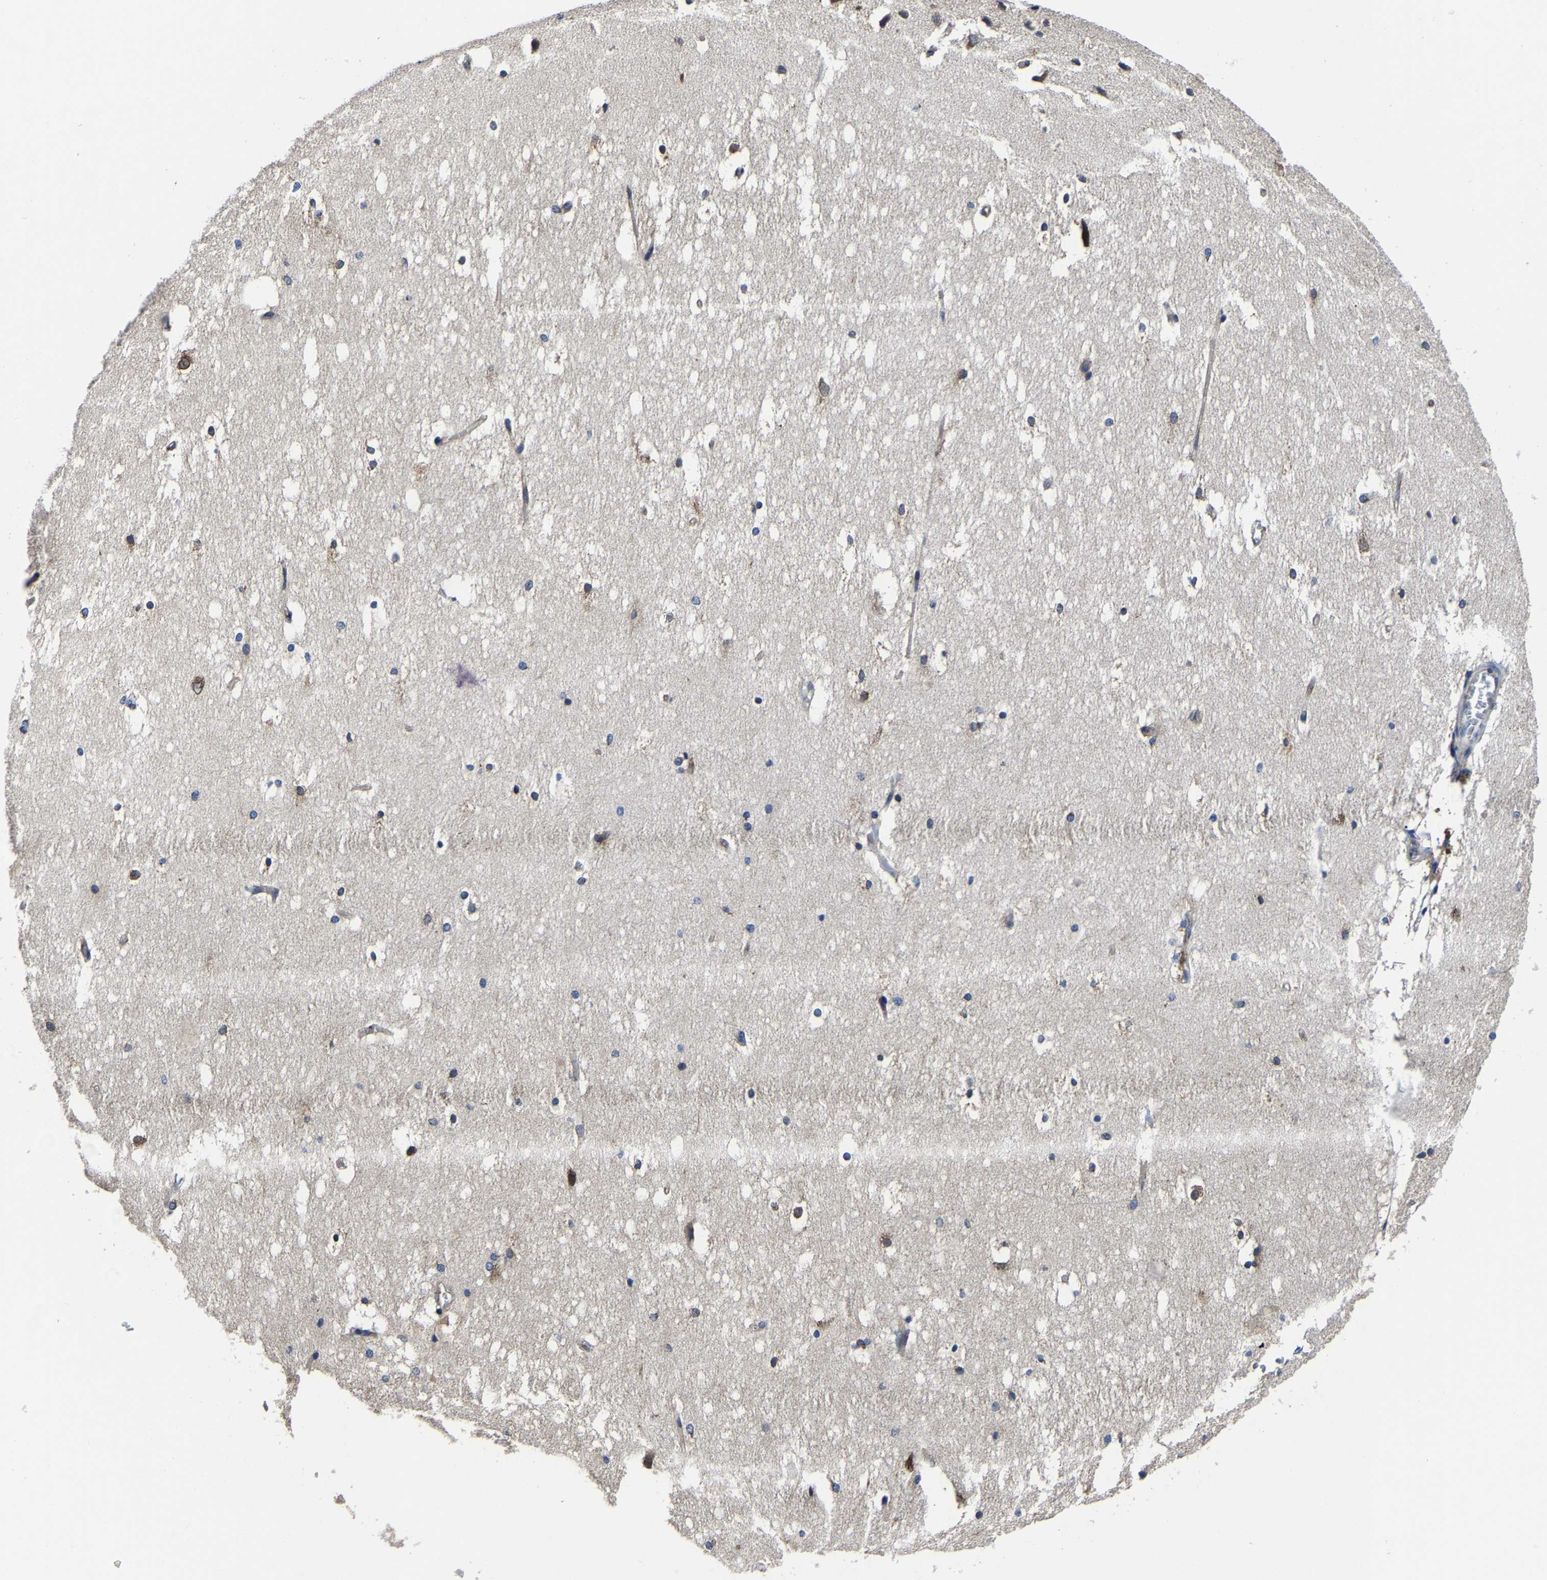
{"staining": {"intensity": "moderate", "quantity": "25%-75%", "location": "cytoplasmic/membranous"}, "tissue": "hippocampus", "cell_type": "Glial cells", "image_type": "normal", "snomed": [{"axis": "morphology", "description": "Normal tissue, NOS"}, {"axis": "topography", "description": "Hippocampus"}], "caption": "A high-resolution image shows immunohistochemistry staining of benign hippocampus, which displays moderate cytoplasmic/membranous expression in about 25%-75% of glial cells. The staining was performed using DAB (3,3'-diaminobenzidine), with brown indicating positive protein expression. Nuclei are stained blue with hematoxylin.", "gene": "EBAG9", "patient": {"sex": "female", "age": 19}}